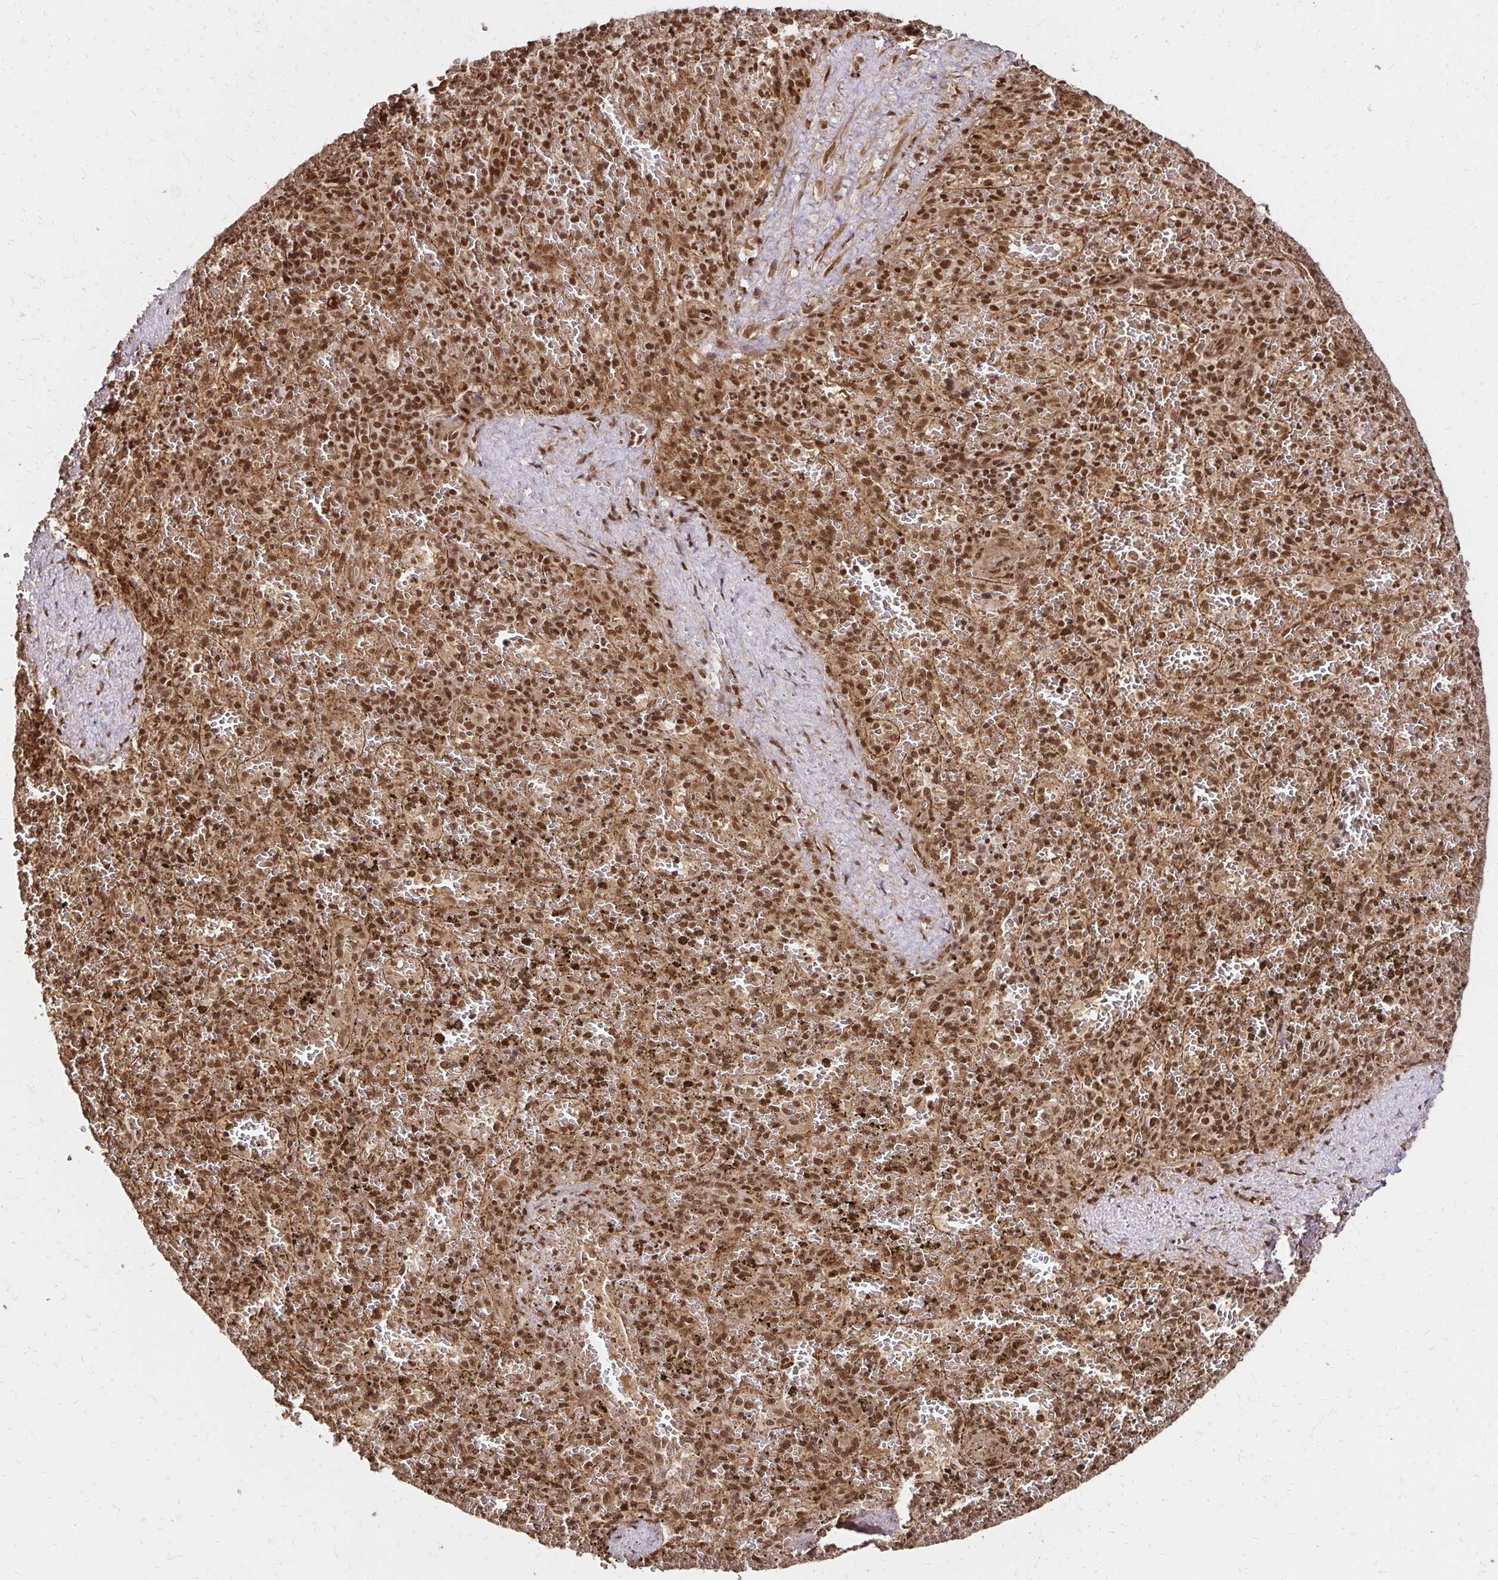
{"staining": {"intensity": "strong", "quantity": ">75%", "location": "nuclear"}, "tissue": "spleen", "cell_type": "Cells in red pulp", "image_type": "normal", "snomed": [{"axis": "morphology", "description": "Normal tissue, NOS"}, {"axis": "topography", "description": "Spleen"}], "caption": "Immunohistochemical staining of normal human spleen reveals high levels of strong nuclear positivity in about >75% of cells in red pulp. (Brightfield microscopy of DAB IHC at high magnification).", "gene": "GLYR1", "patient": {"sex": "female", "age": 50}}